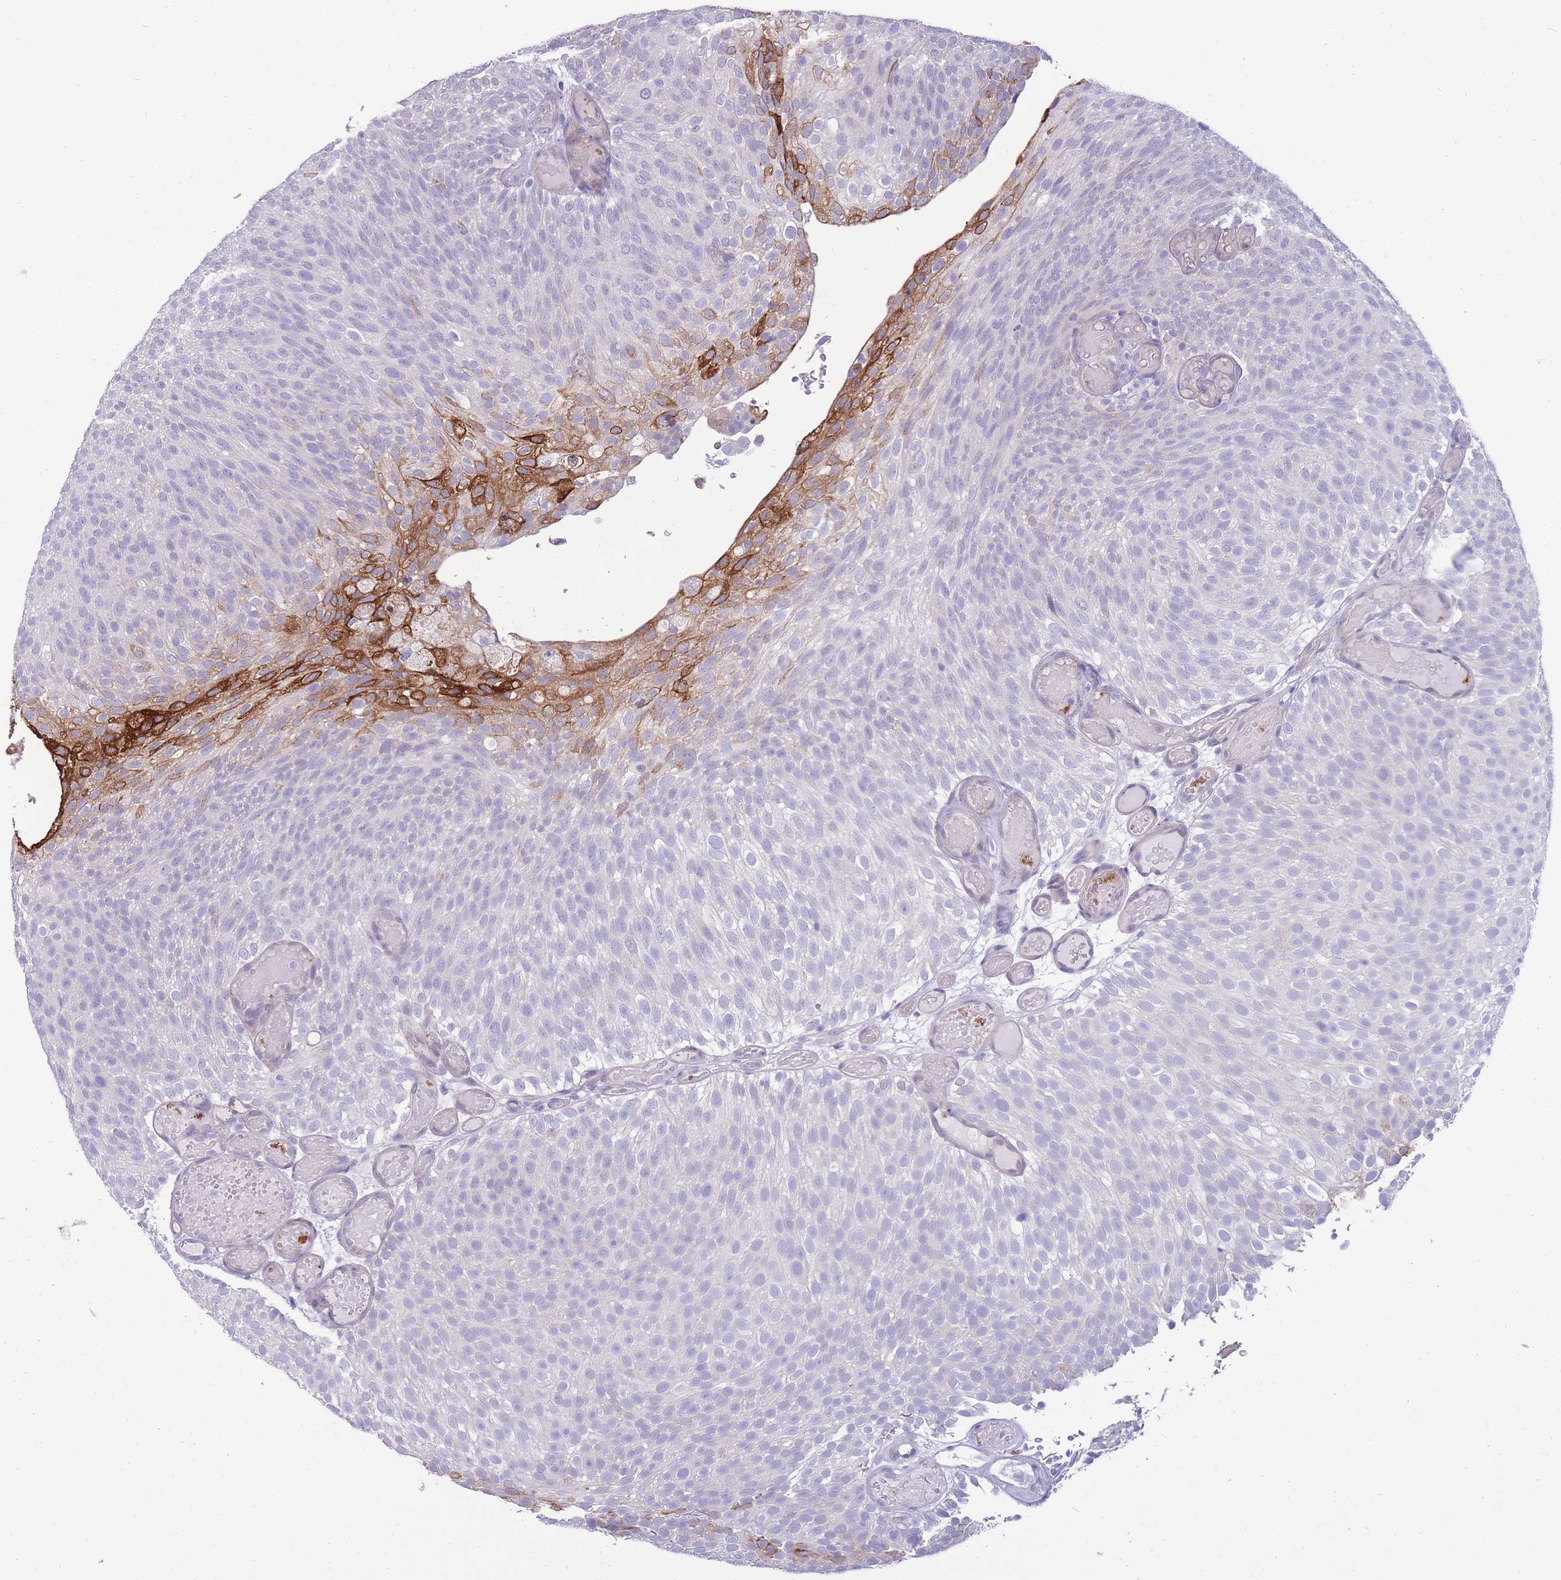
{"staining": {"intensity": "strong", "quantity": "<25%", "location": "cytoplasmic/membranous"}, "tissue": "urothelial cancer", "cell_type": "Tumor cells", "image_type": "cancer", "snomed": [{"axis": "morphology", "description": "Urothelial carcinoma, Low grade"}, {"axis": "topography", "description": "Urinary bladder"}], "caption": "This micrograph reveals immunohistochemistry staining of low-grade urothelial carcinoma, with medium strong cytoplasmic/membranous positivity in about <25% of tumor cells.", "gene": "RGS11", "patient": {"sex": "male", "age": 78}}